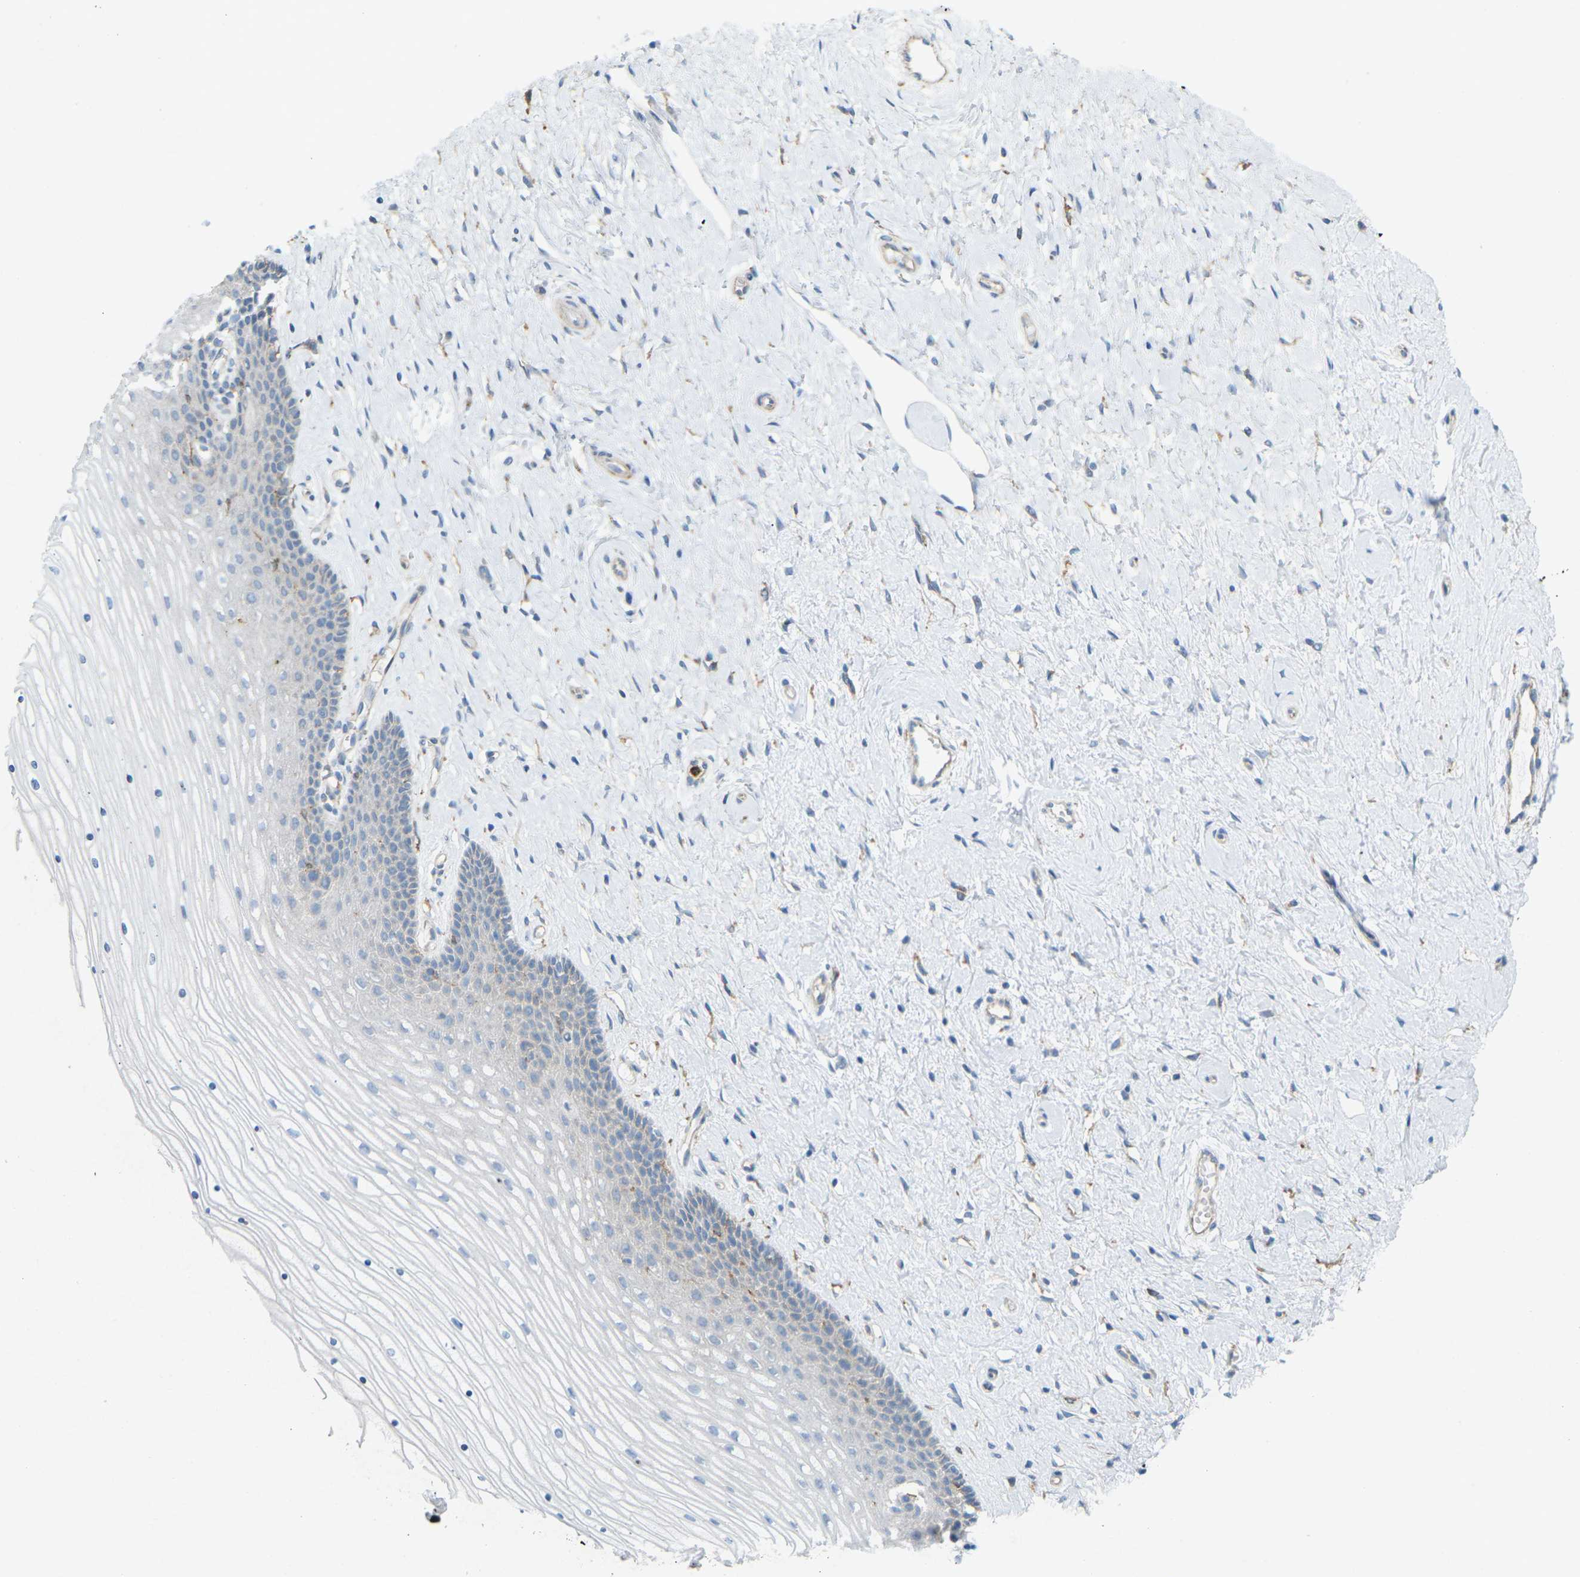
{"staining": {"intensity": "moderate", "quantity": ">75%", "location": "cytoplasmic/membranous"}, "tissue": "cervix", "cell_type": "Glandular cells", "image_type": "normal", "snomed": [{"axis": "morphology", "description": "Normal tissue, NOS"}, {"axis": "topography", "description": "Cervix"}], "caption": "DAB (3,3'-diaminobenzidine) immunohistochemical staining of normal cervix reveals moderate cytoplasmic/membranous protein staining in approximately >75% of glandular cells.", "gene": "STK11", "patient": {"sex": "female", "age": 39}}